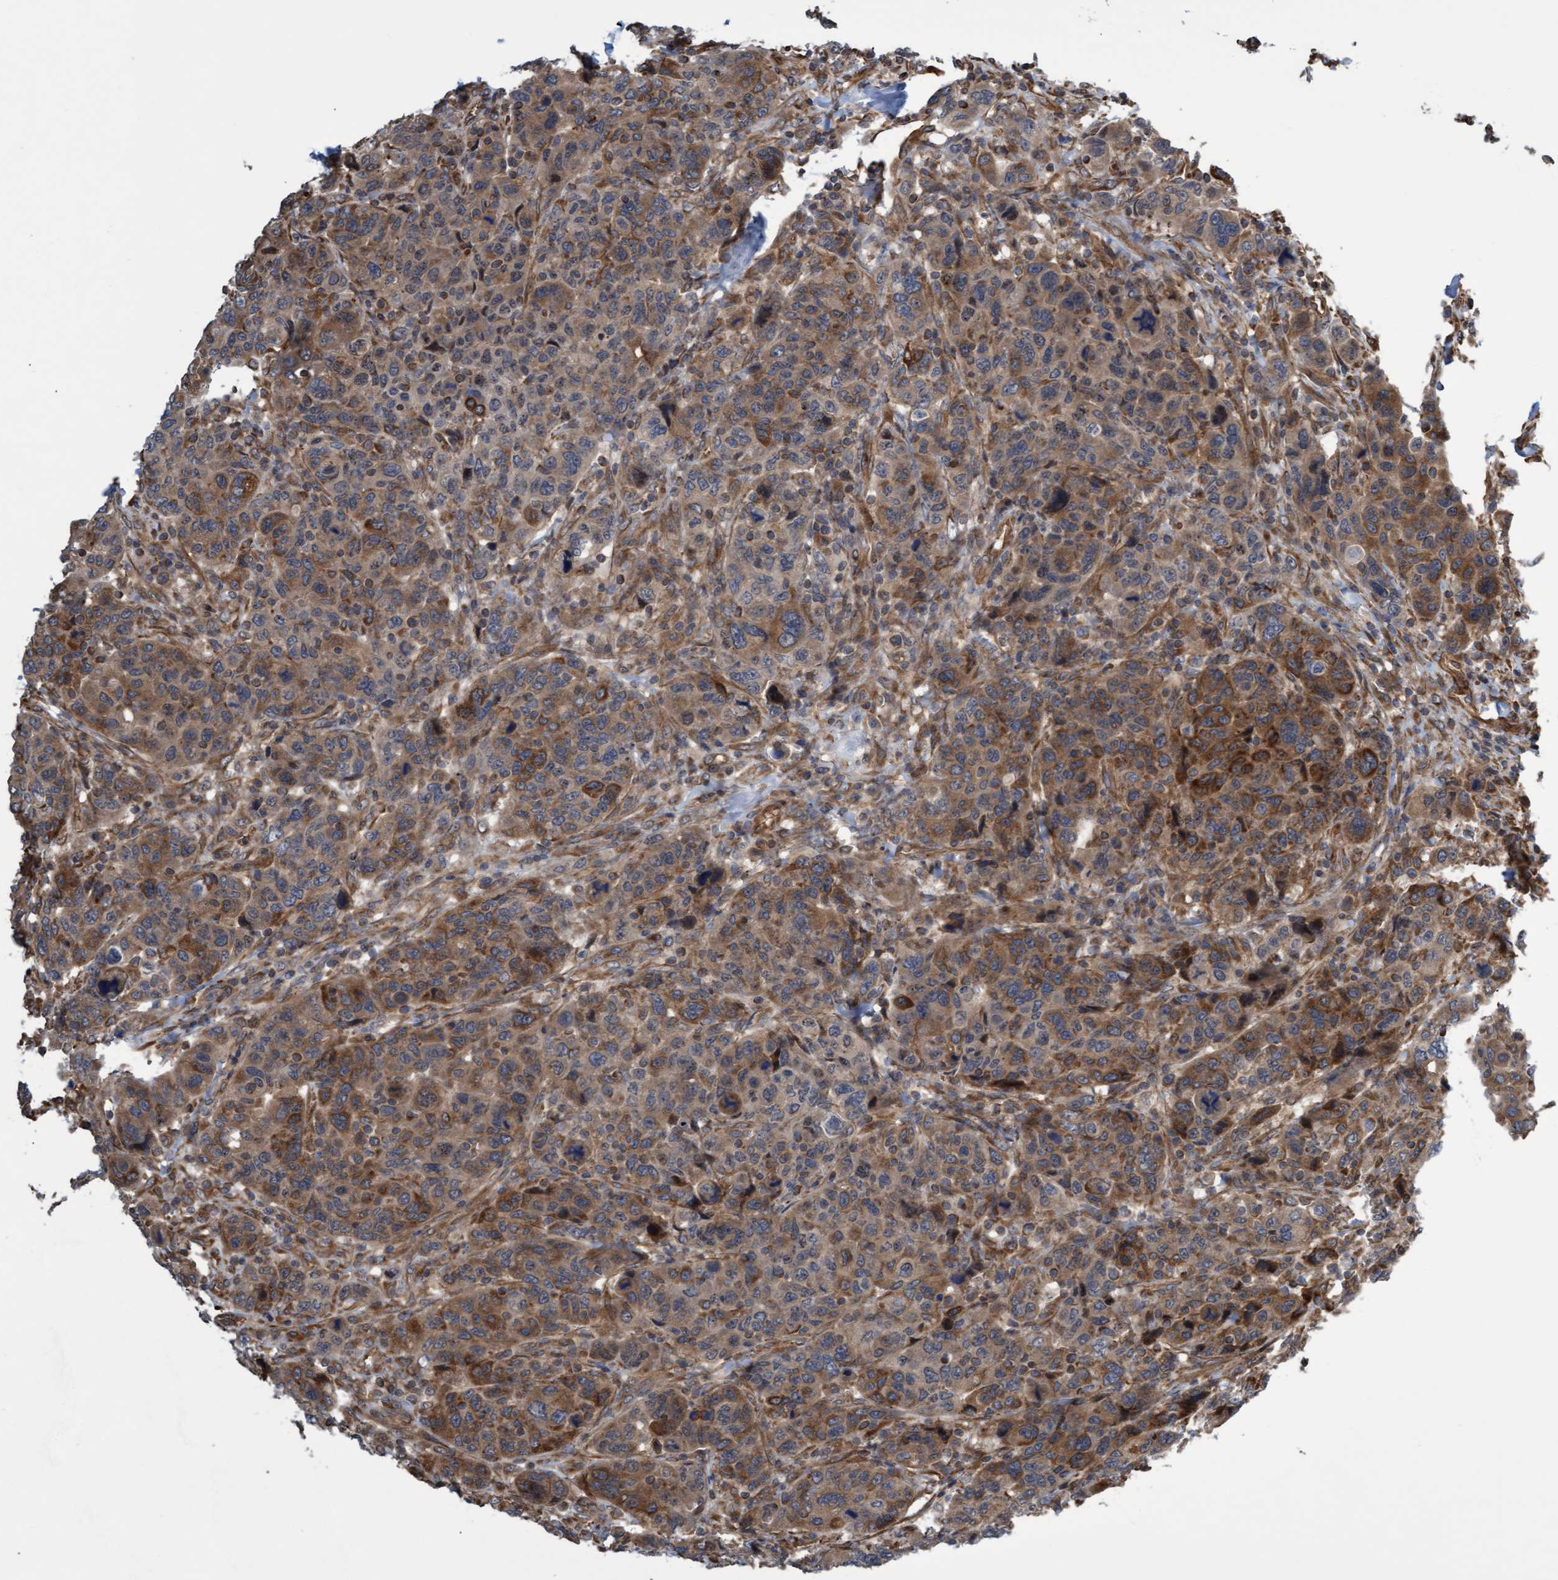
{"staining": {"intensity": "moderate", "quantity": ">75%", "location": "cytoplasmic/membranous"}, "tissue": "breast cancer", "cell_type": "Tumor cells", "image_type": "cancer", "snomed": [{"axis": "morphology", "description": "Duct carcinoma"}, {"axis": "topography", "description": "Breast"}], "caption": "Moderate cytoplasmic/membranous staining for a protein is seen in approximately >75% of tumor cells of breast cancer using IHC.", "gene": "TNFRSF10B", "patient": {"sex": "female", "age": 37}}